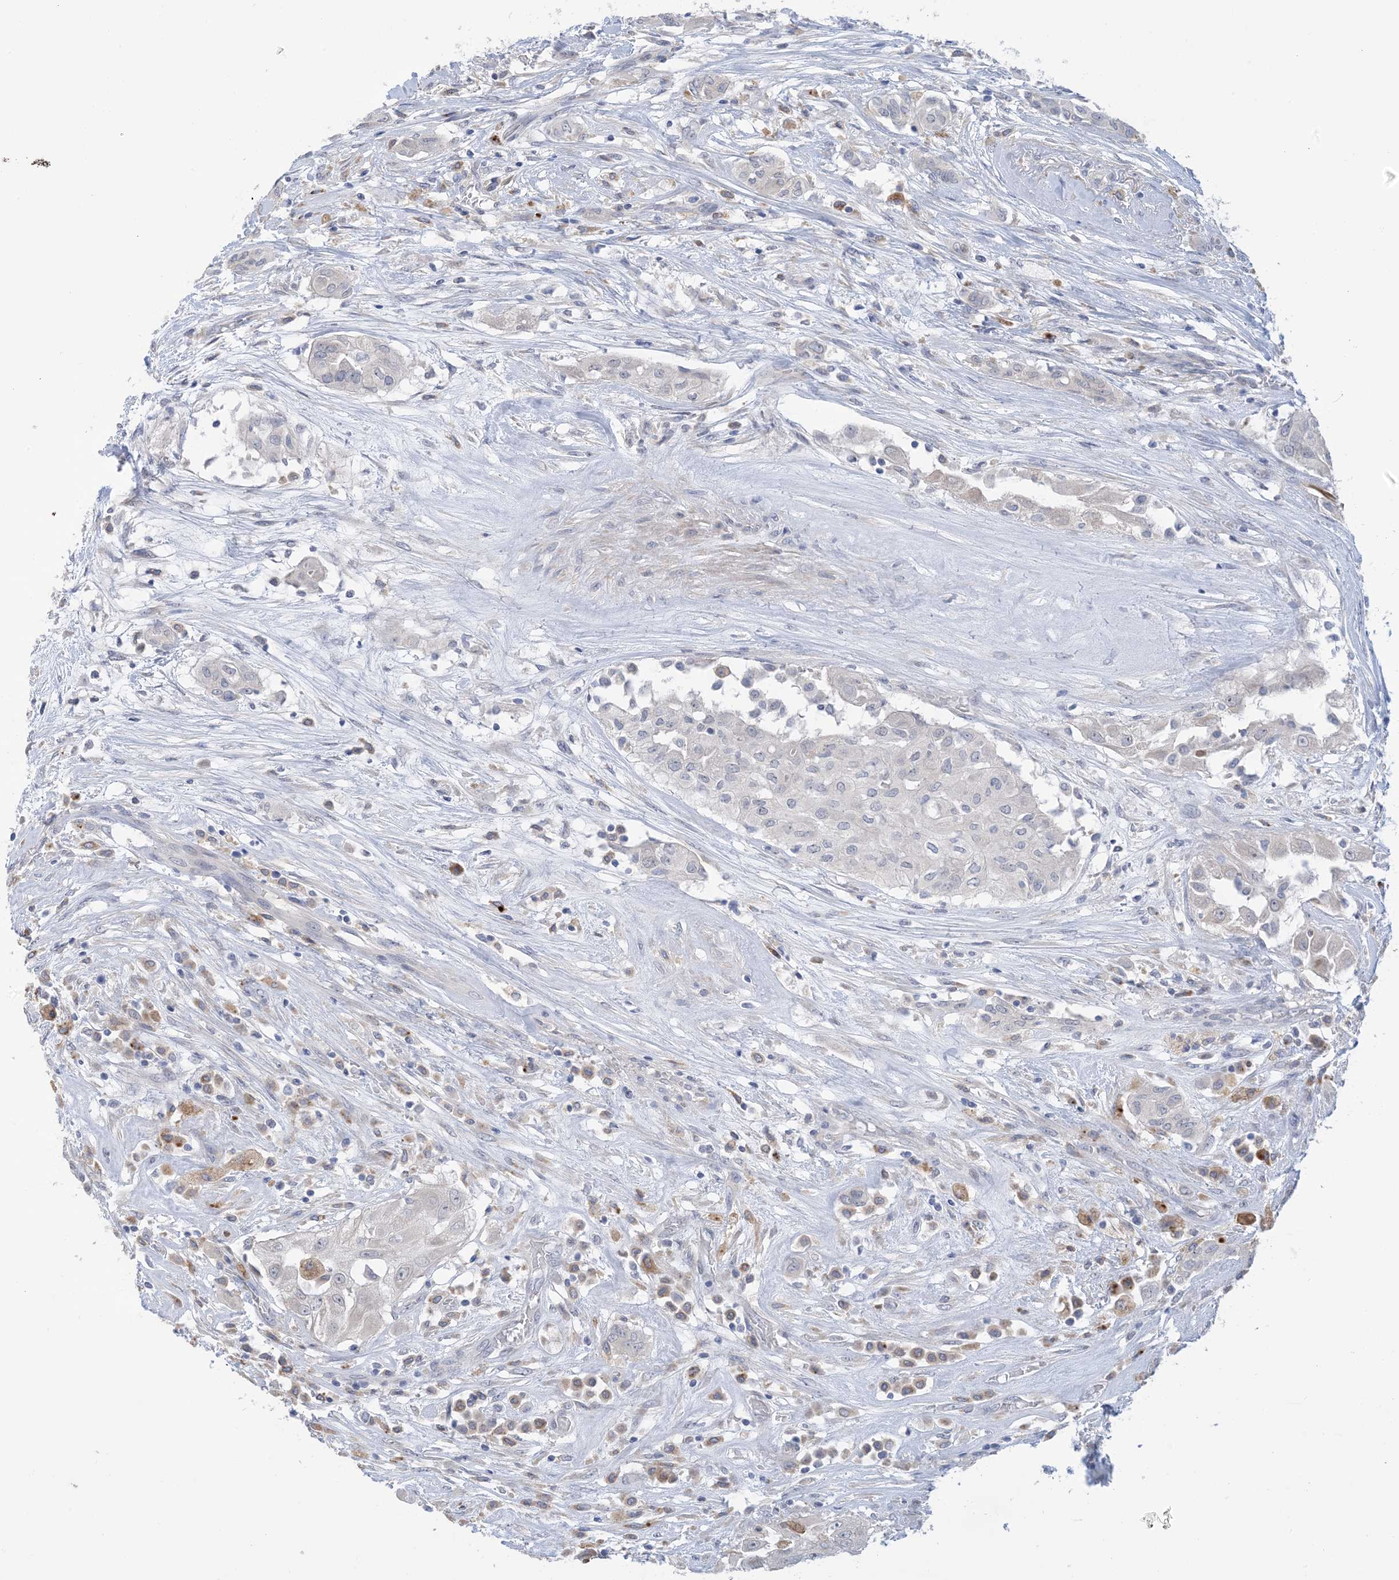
{"staining": {"intensity": "negative", "quantity": "none", "location": "none"}, "tissue": "thyroid cancer", "cell_type": "Tumor cells", "image_type": "cancer", "snomed": [{"axis": "morphology", "description": "Papillary adenocarcinoma, NOS"}, {"axis": "topography", "description": "Thyroid gland"}], "caption": "A high-resolution micrograph shows immunohistochemistry staining of thyroid cancer (papillary adenocarcinoma), which shows no significant expression in tumor cells.", "gene": "TTYH1", "patient": {"sex": "female", "age": 59}}